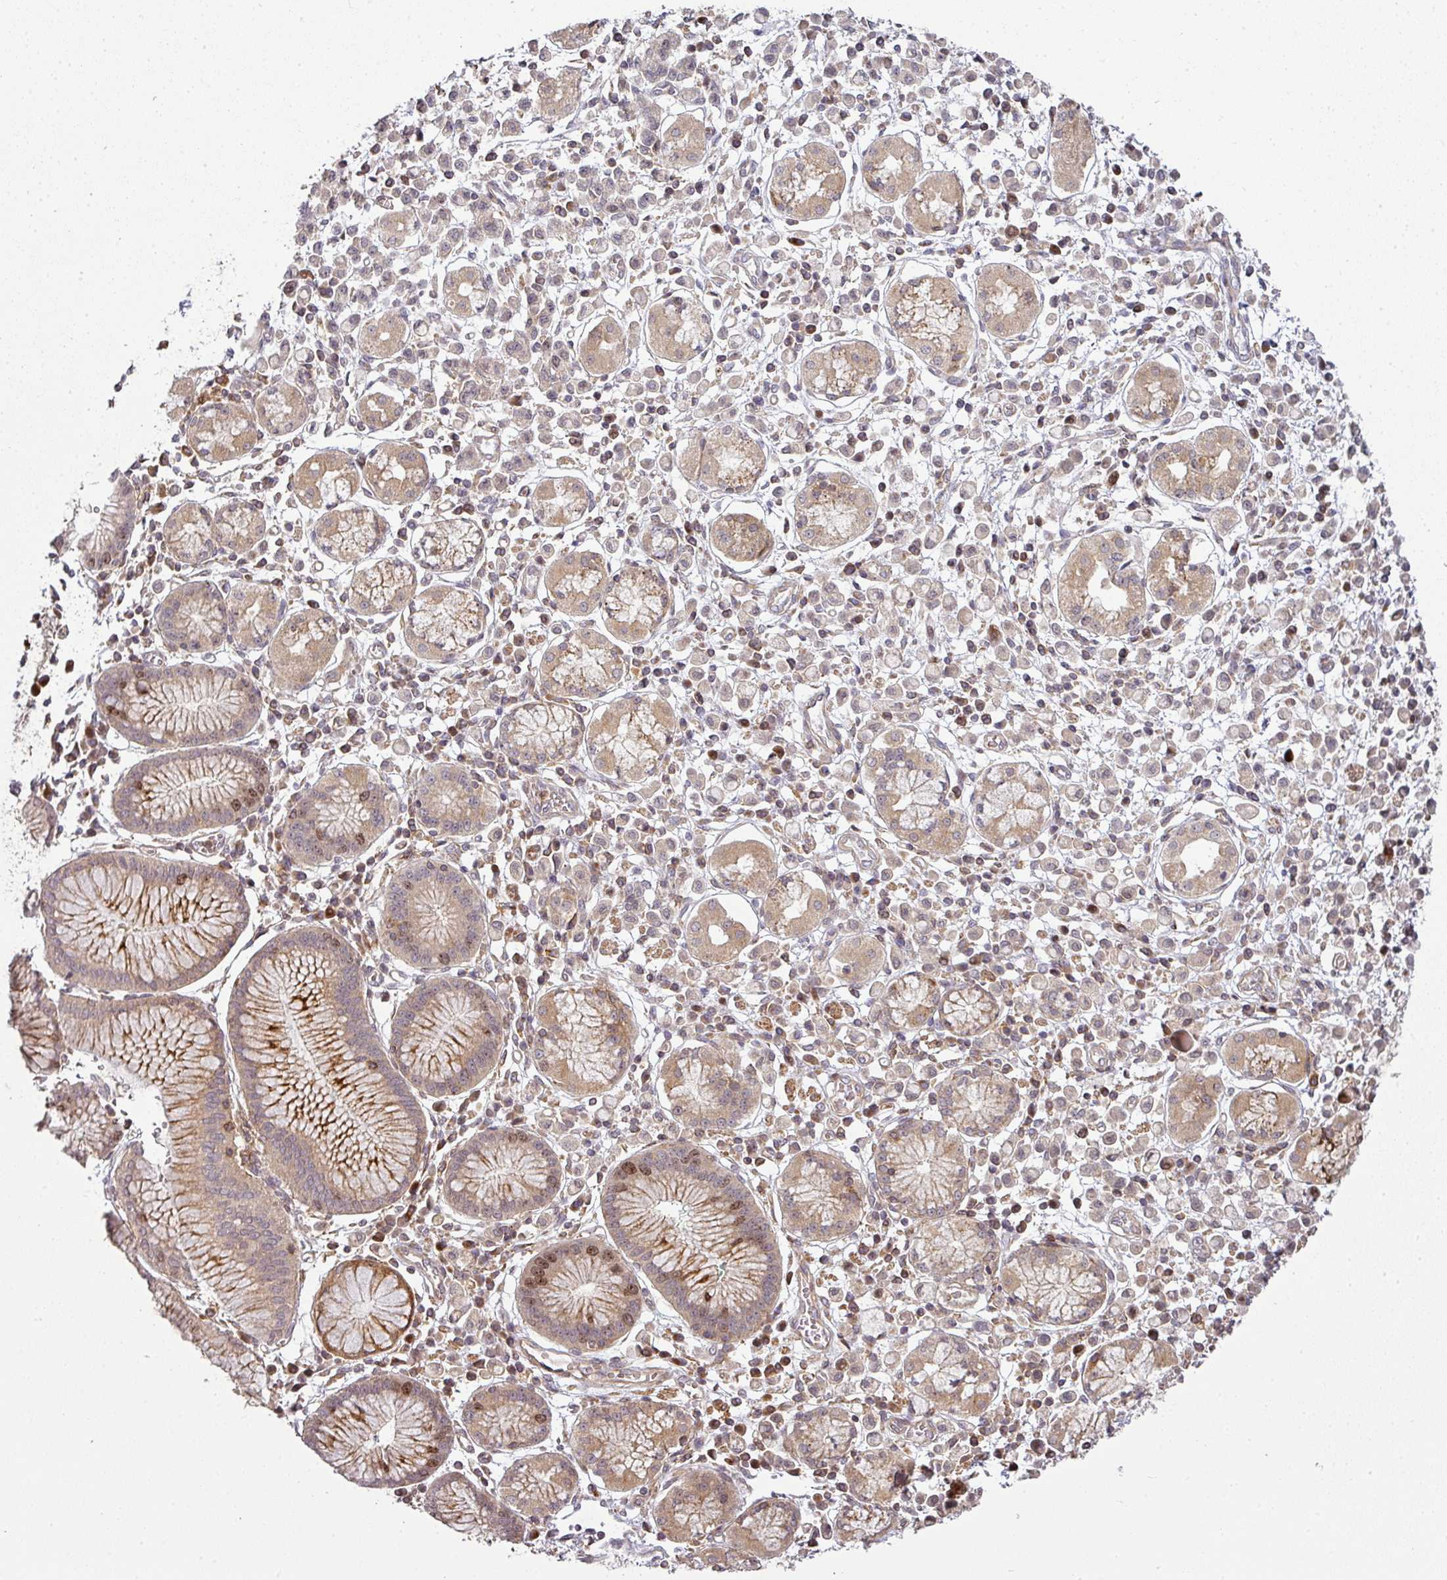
{"staining": {"intensity": "negative", "quantity": "none", "location": "none"}, "tissue": "stomach cancer", "cell_type": "Tumor cells", "image_type": "cancer", "snomed": [{"axis": "morphology", "description": "Adenocarcinoma, NOS"}, {"axis": "topography", "description": "Stomach"}], "caption": "Immunohistochemical staining of stomach adenocarcinoma demonstrates no significant staining in tumor cells. (DAB immunohistochemistry (IHC) with hematoxylin counter stain).", "gene": "ATAT1", "patient": {"sex": "male", "age": 77}}